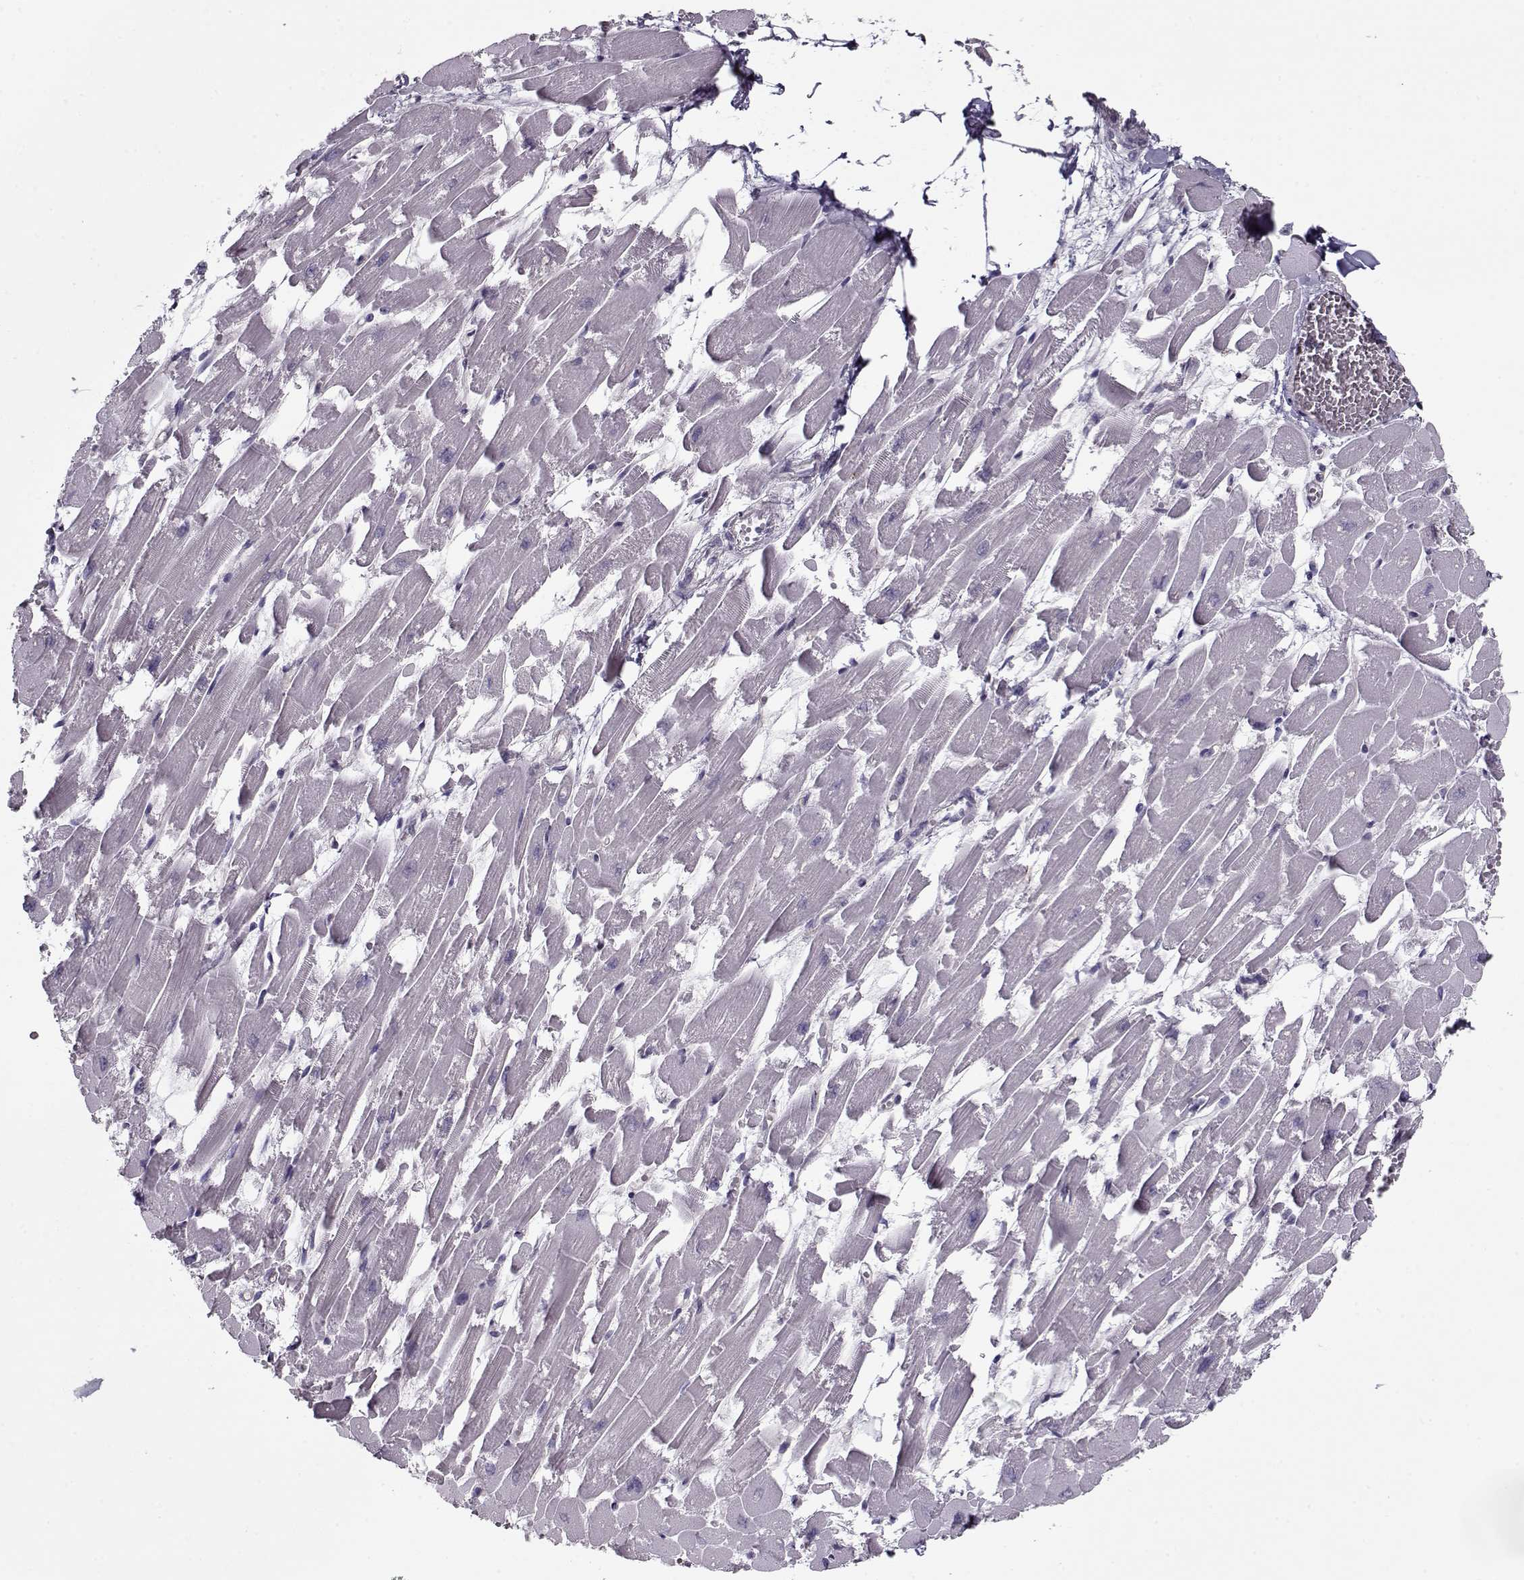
{"staining": {"intensity": "negative", "quantity": "none", "location": "none"}, "tissue": "heart muscle", "cell_type": "Cardiomyocytes", "image_type": "normal", "snomed": [{"axis": "morphology", "description": "Normal tissue, NOS"}, {"axis": "topography", "description": "Heart"}], "caption": "IHC photomicrograph of benign heart muscle: human heart muscle stained with DAB (3,3'-diaminobenzidine) exhibits no significant protein staining in cardiomyocytes.", "gene": "SEC16B", "patient": {"sex": "female", "age": 52}}